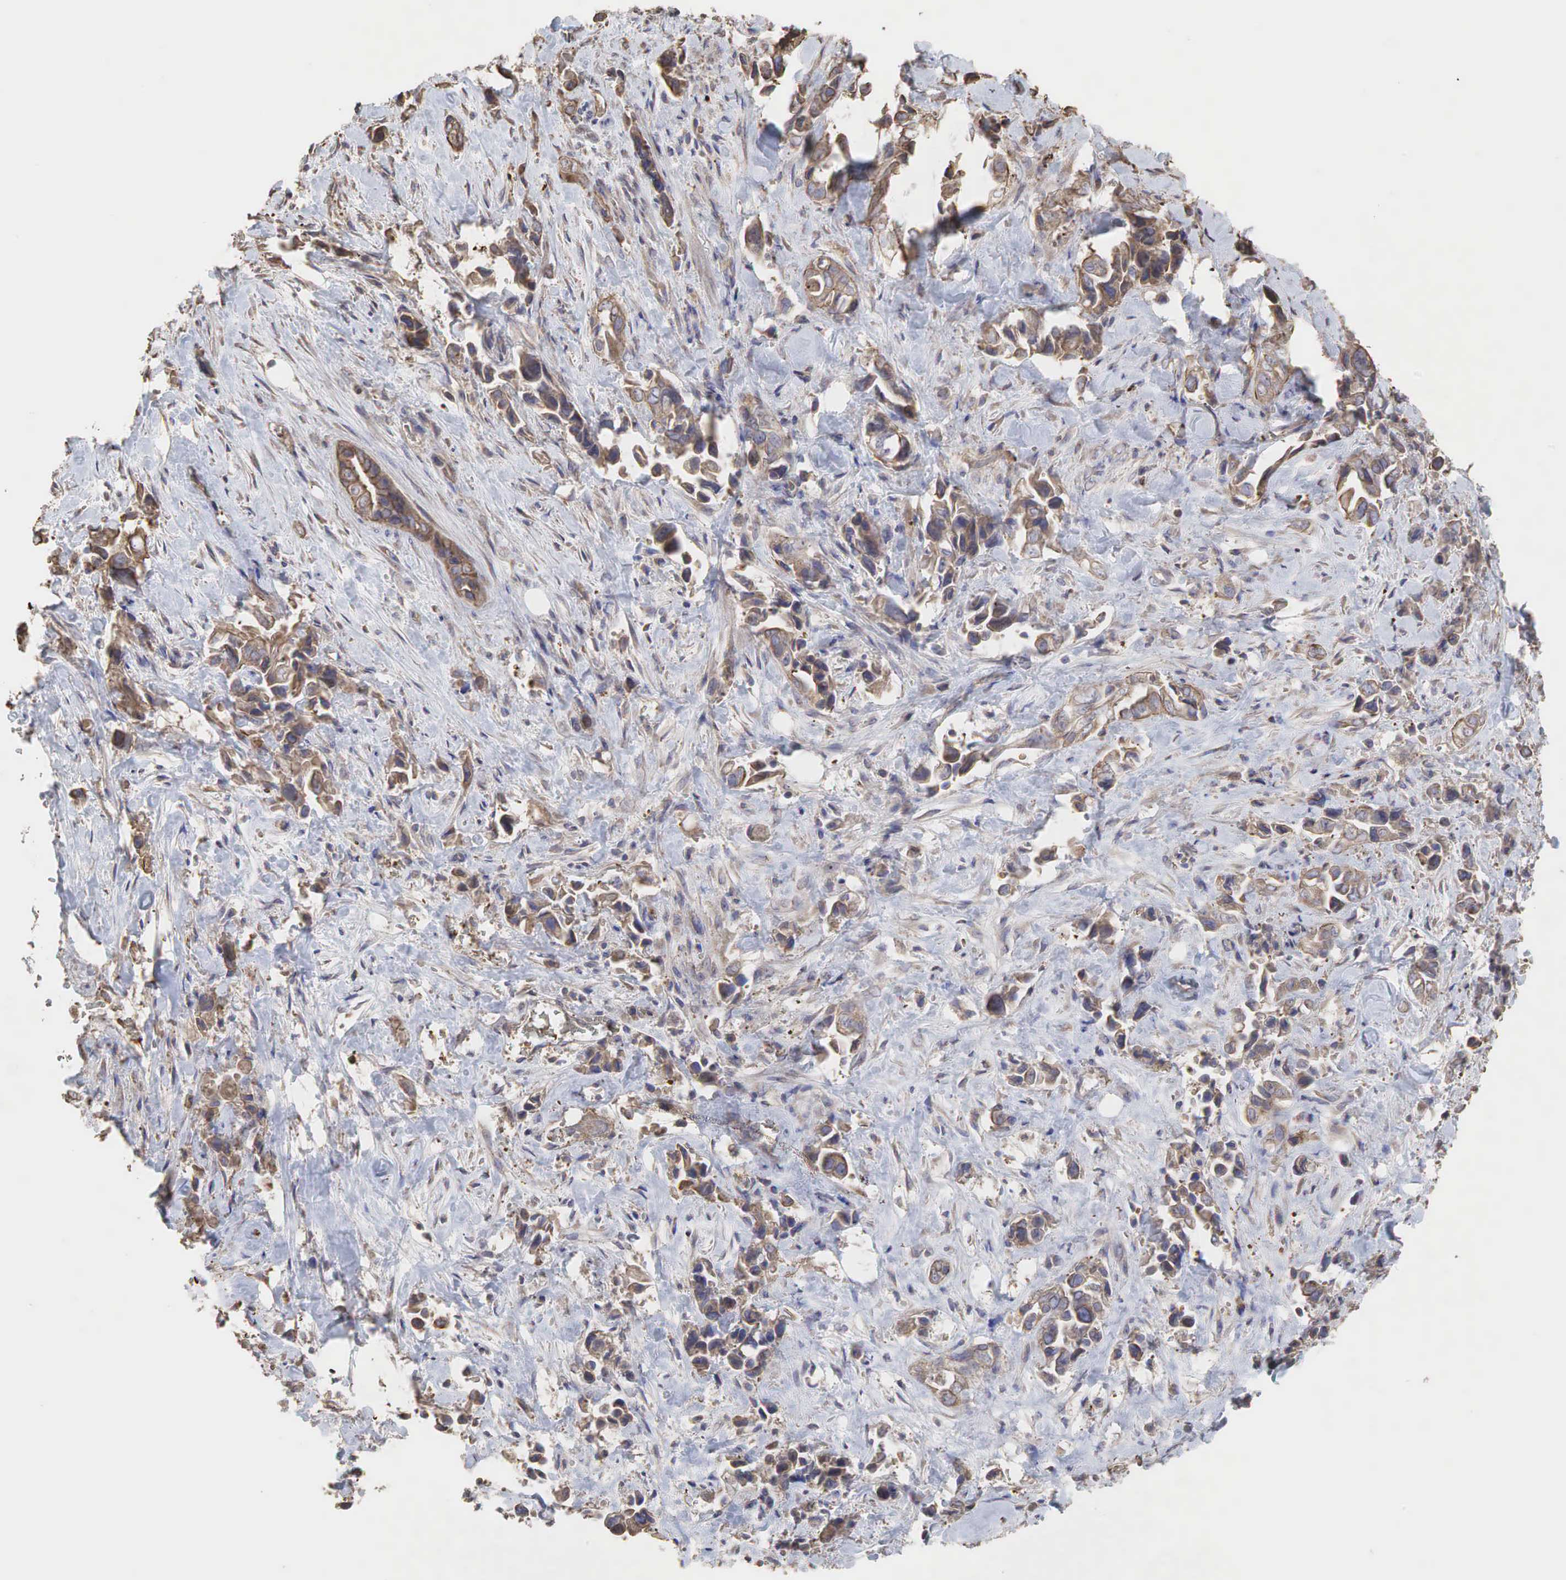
{"staining": {"intensity": "weak", "quantity": ">75%", "location": "cytoplasmic/membranous"}, "tissue": "pancreatic cancer", "cell_type": "Tumor cells", "image_type": "cancer", "snomed": [{"axis": "morphology", "description": "Adenocarcinoma, NOS"}, {"axis": "topography", "description": "Pancreas"}], "caption": "This histopathology image exhibits pancreatic cancer stained with immunohistochemistry to label a protein in brown. The cytoplasmic/membranous of tumor cells show weak positivity for the protein. Nuclei are counter-stained blue.", "gene": "PABPC5", "patient": {"sex": "male", "age": 69}}